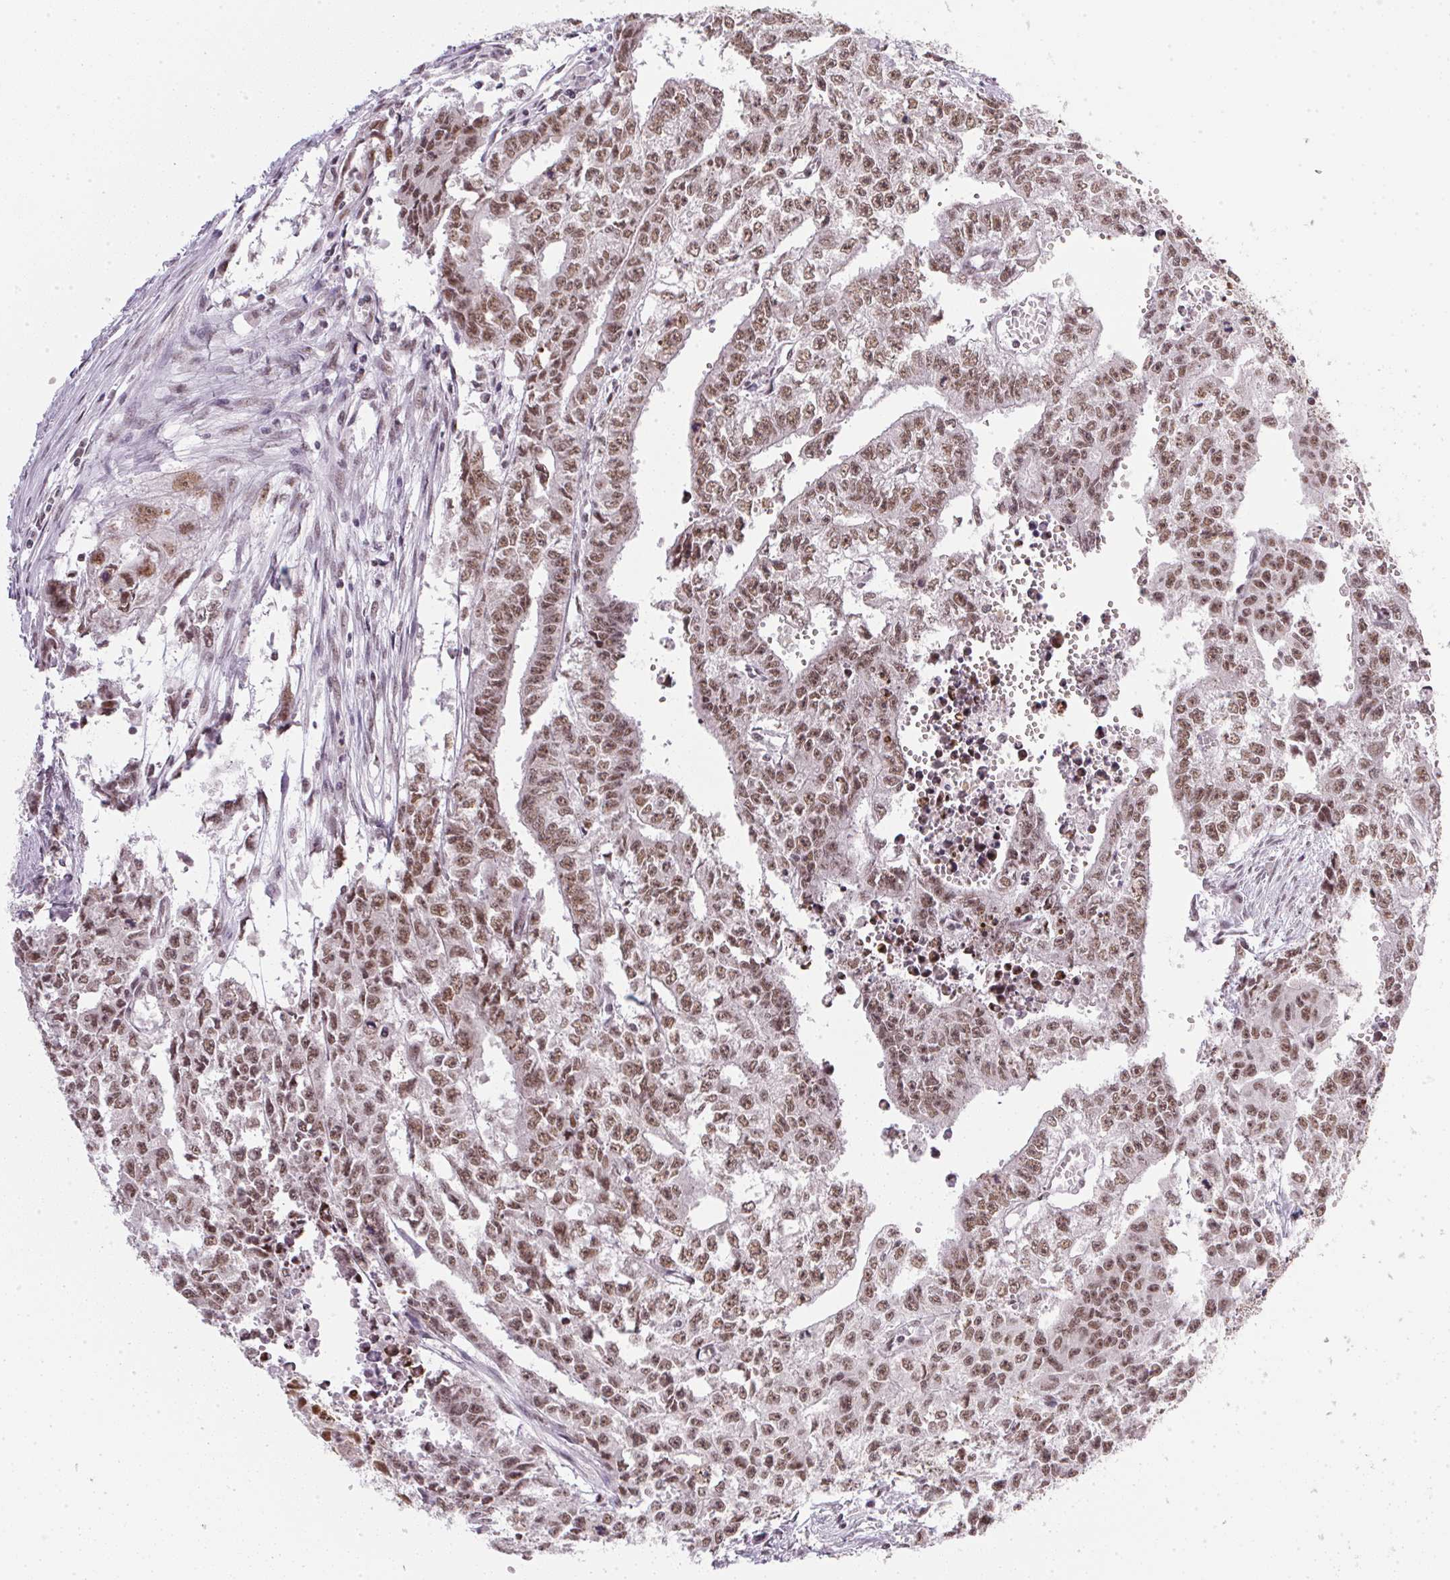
{"staining": {"intensity": "moderate", "quantity": ">75%", "location": "nuclear"}, "tissue": "testis cancer", "cell_type": "Tumor cells", "image_type": "cancer", "snomed": [{"axis": "morphology", "description": "Carcinoma, Embryonal, NOS"}, {"axis": "morphology", "description": "Teratoma, malignant, NOS"}, {"axis": "topography", "description": "Testis"}], "caption": "DAB immunohistochemical staining of testis cancer (malignant teratoma) exhibits moderate nuclear protein staining in about >75% of tumor cells. (DAB (3,3'-diaminobenzidine) IHC with brightfield microscopy, high magnification).", "gene": "SRSF7", "patient": {"sex": "male", "age": 24}}